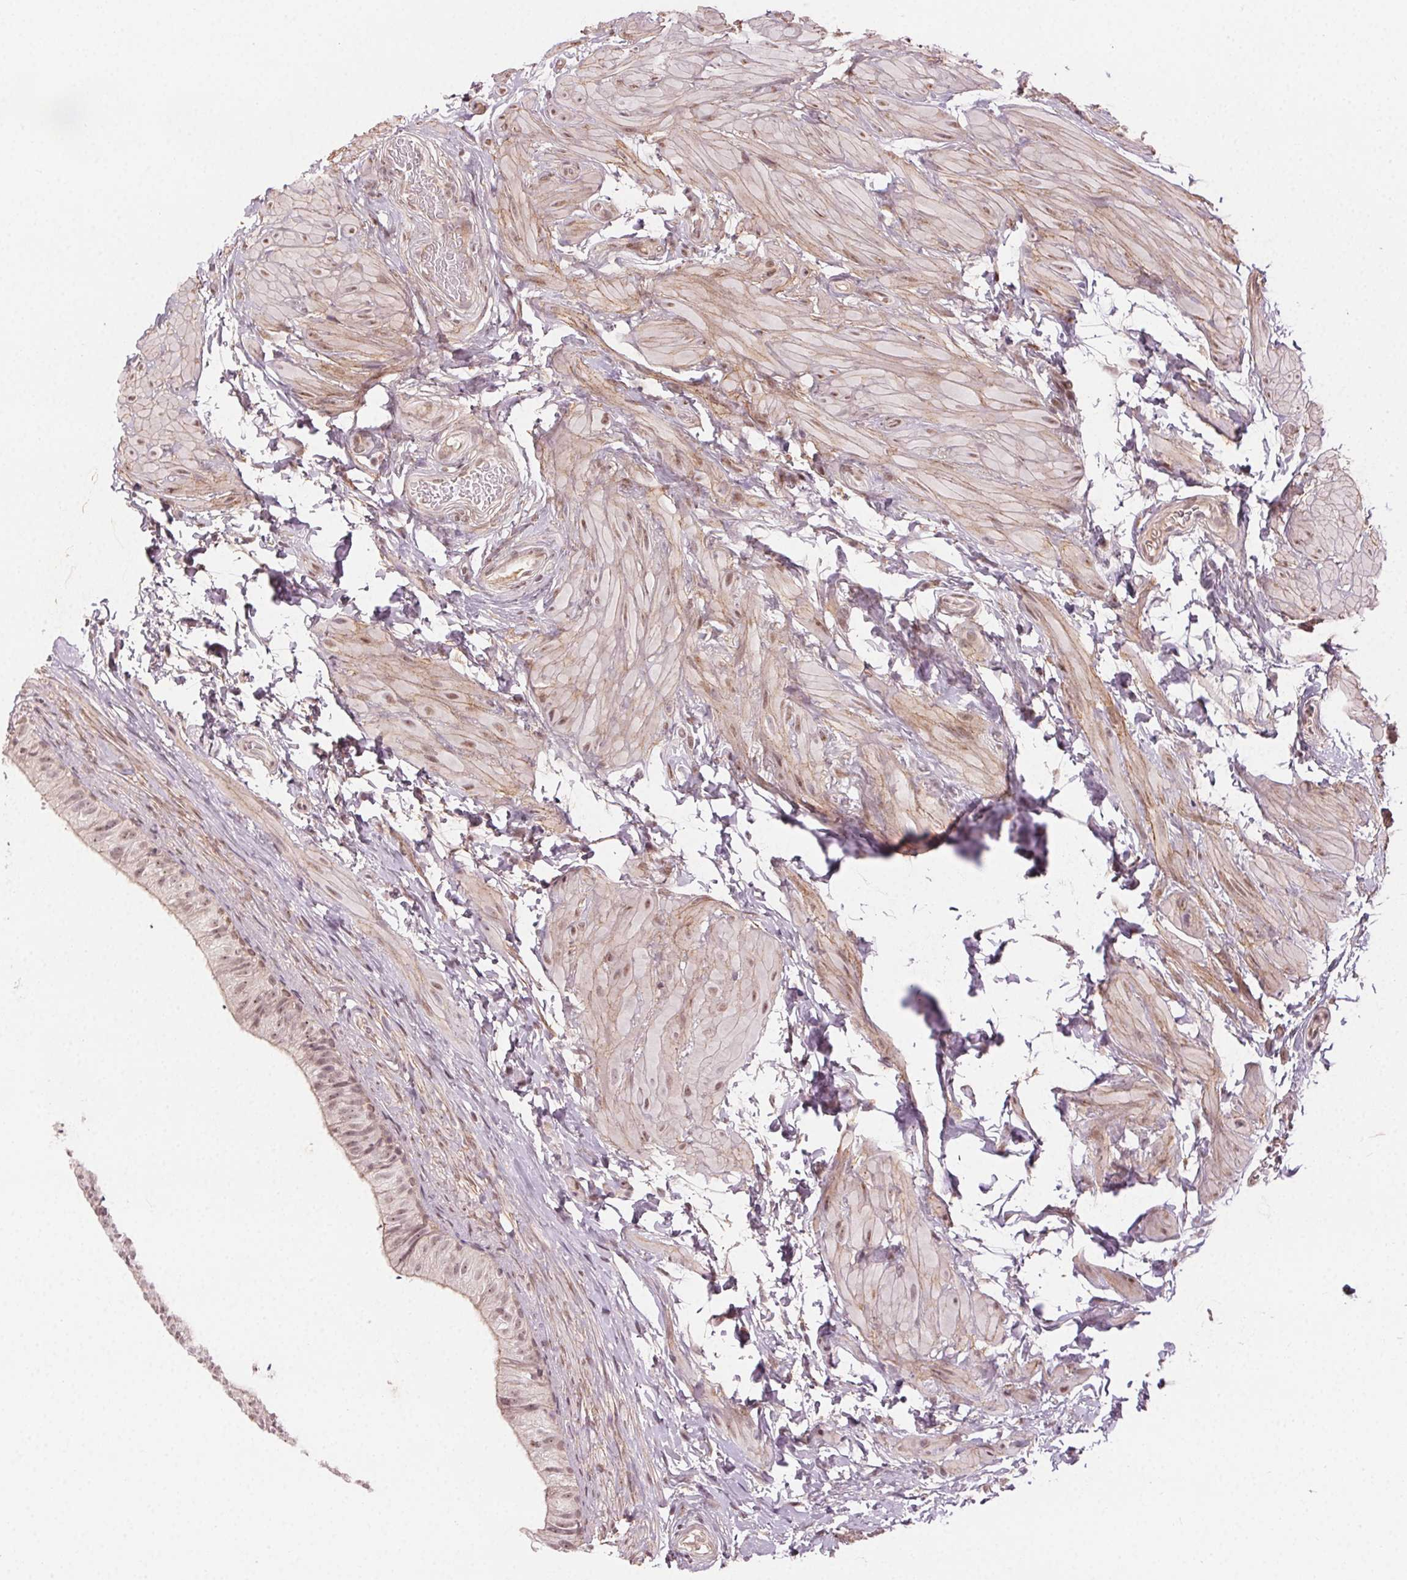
{"staining": {"intensity": "strong", "quantity": "<25%", "location": "cytoplasmic/membranous"}, "tissue": "epididymis", "cell_type": "Glandular cells", "image_type": "normal", "snomed": [{"axis": "morphology", "description": "Normal tissue, NOS"}, {"axis": "topography", "description": "Epididymis, spermatic cord, NOS"}, {"axis": "topography", "description": "Epididymis"}, {"axis": "topography", "description": "Peripheral nerve tissue"}], "caption": "A brown stain shows strong cytoplasmic/membranous positivity of a protein in glandular cells of normal human epididymis.", "gene": "TUB", "patient": {"sex": "male", "age": 29}}